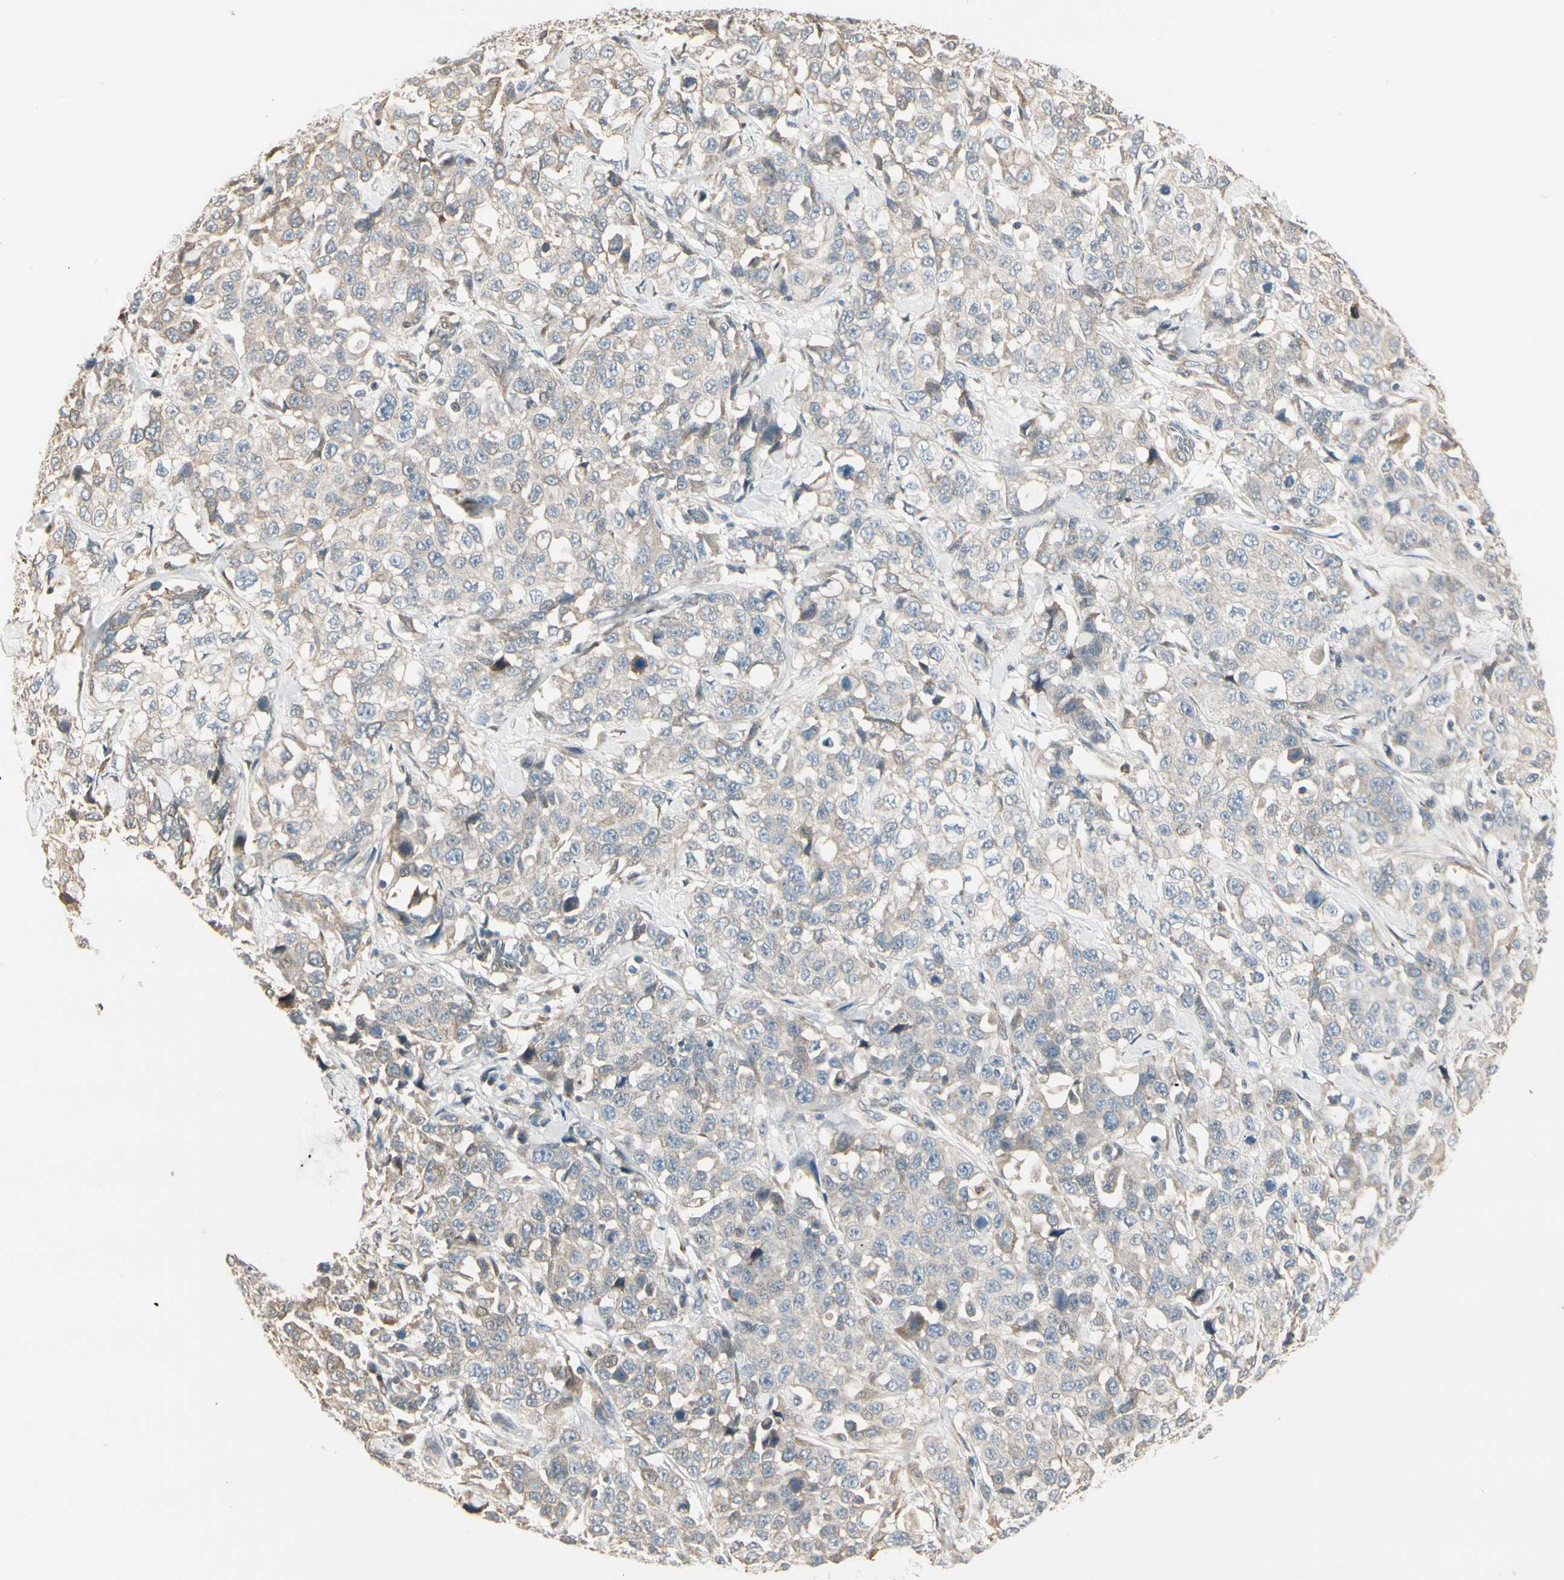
{"staining": {"intensity": "weak", "quantity": ">75%", "location": "cytoplasmic/membranous"}, "tissue": "stomach cancer", "cell_type": "Tumor cells", "image_type": "cancer", "snomed": [{"axis": "morphology", "description": "Normal tissue, NOS"}, {"axis": "morphology", "description": "Adenocarcinoma, NOS"}, {"axis": "topography", "description": "Stomach"}], "caption": "Stomach cancer stained for a protein demonstrates weak cytoplasmic/membranous positivity in tumor cells.", "gene": "NUCB2", "patient": {"sex": "male", "age": 48}}